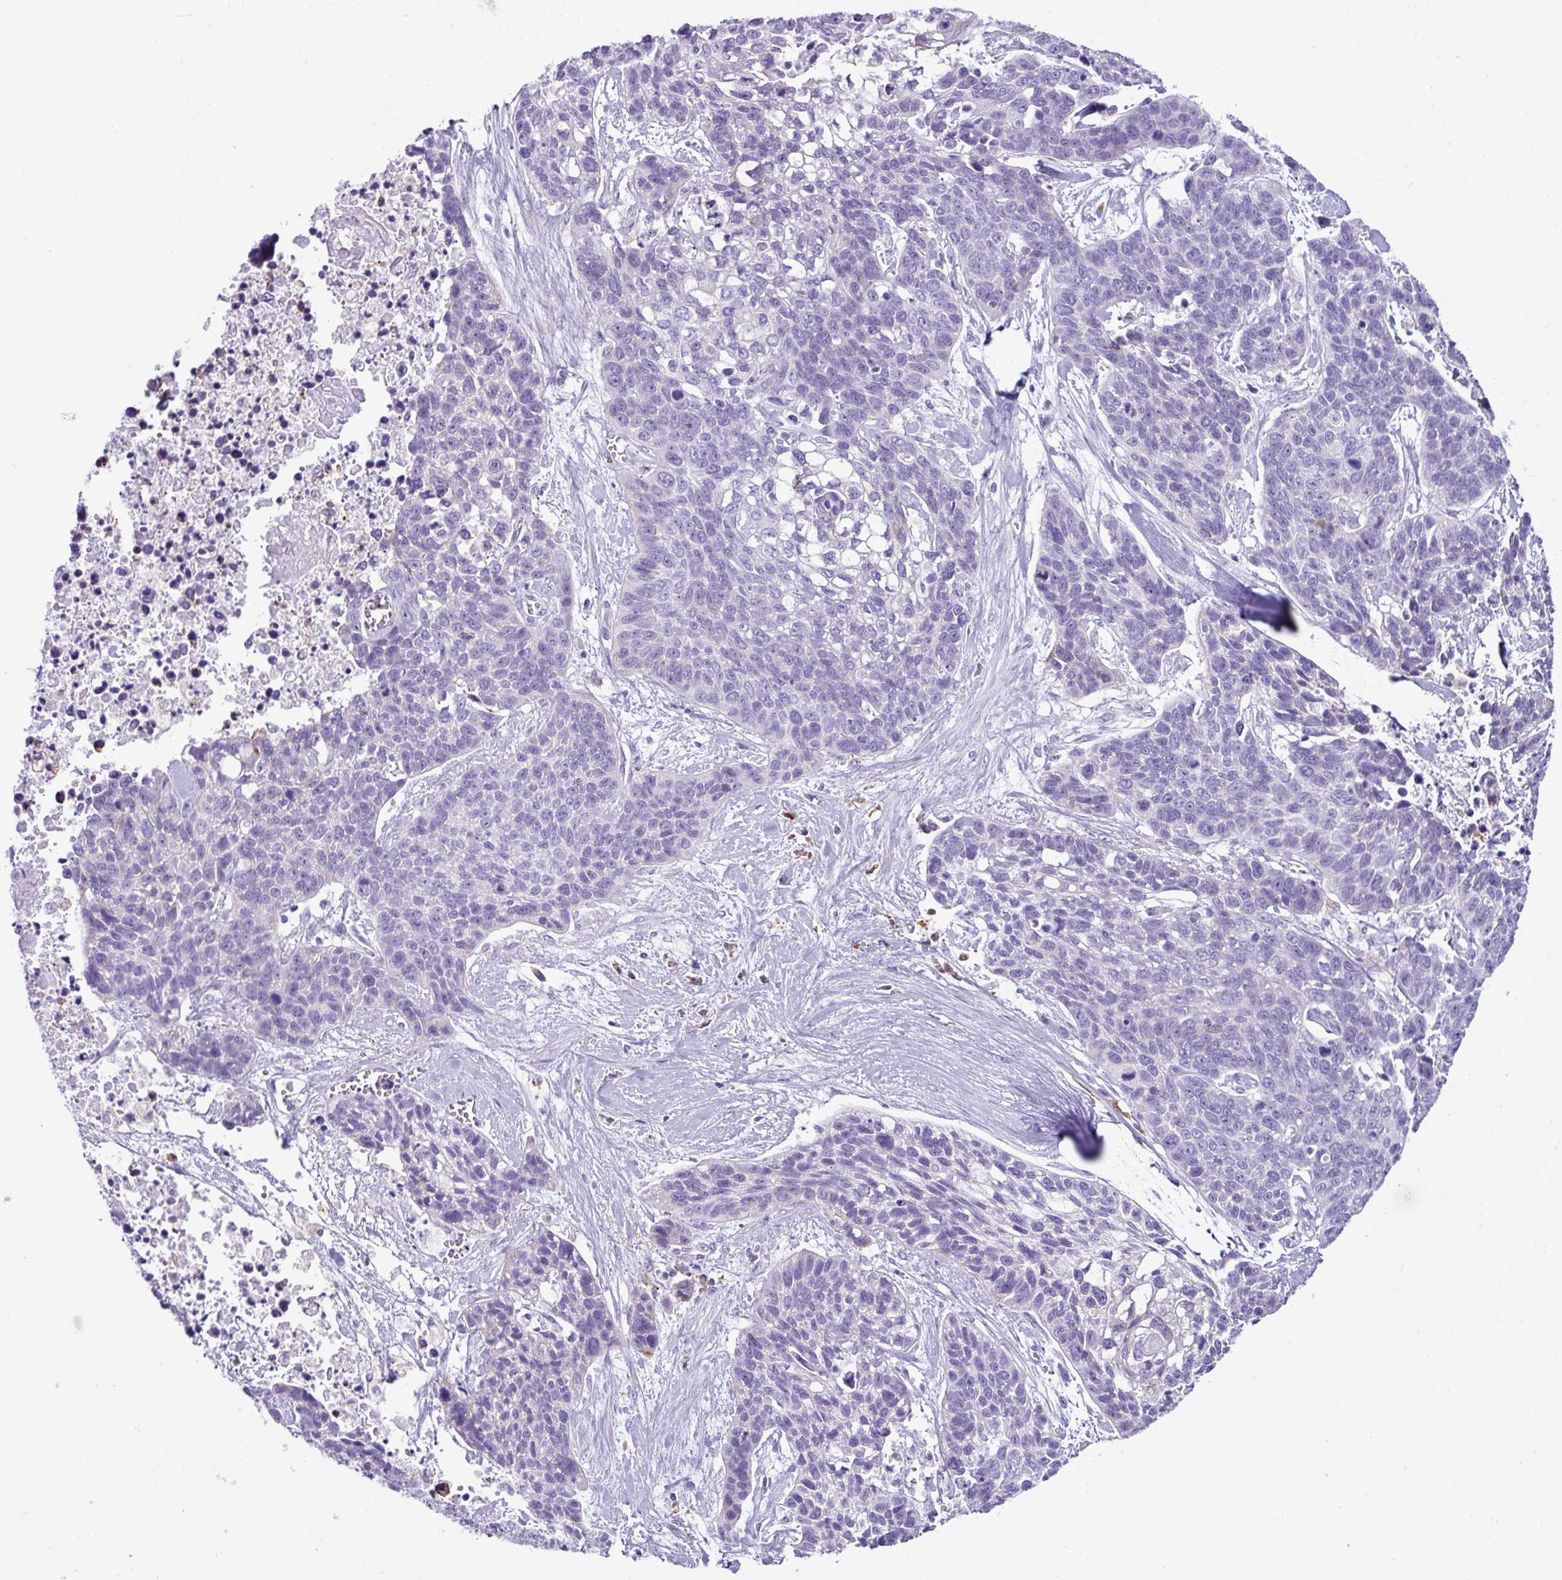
{"staining": {"intensity": "negative", "quantity": "none", "location": "none"}, "tissue": "lung cancer", "cell_type": "Tumor cells", "image_type": "cancer", "snomed": [{"axis": "morphology", "description": "Squamous cell carcinoma, NOS"}, {"axis": "topography", "description": "Lung"}], "caption": "Protein analysis of lung cancer (squamous cell carcinoma) displays no significant expression in tumor cells.", "gene": "RGS21", "patient": {"sex": "male", "age": 62}}